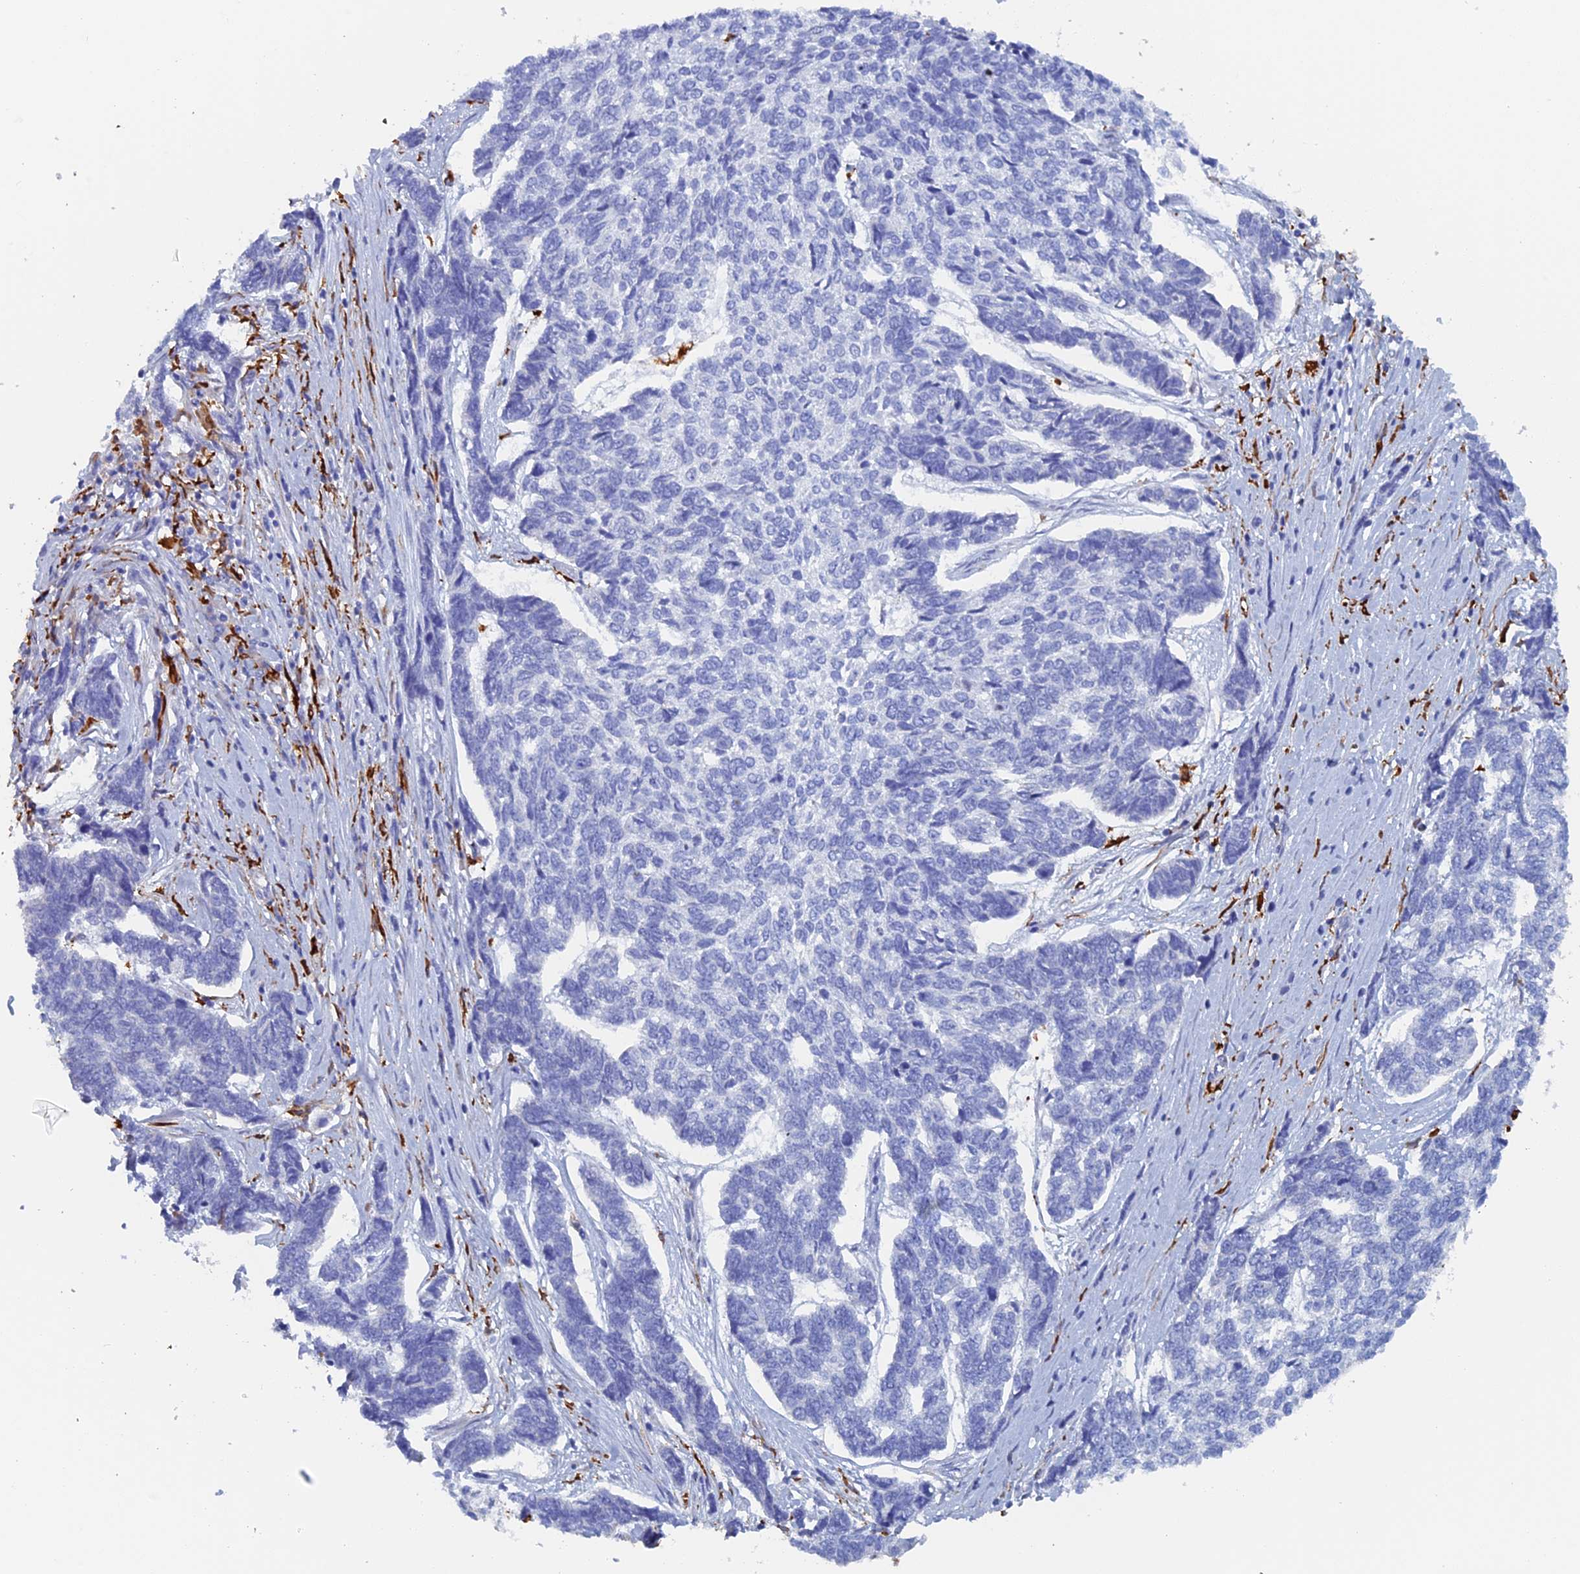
{"staining": {"intensity": "negative", "quantity": "none", "location": "none"}, "tissue": "skin cancer", "cell_type": "Tumor cells", "image_type": "cancer", "snomed": [{"axis": "morphology", "description": "Basal cell carcinoma"}, {"axis": "topography", "description": "Skin"}], "caption": "A high-resolution histopathology image shows immunohistochemistry (IHC) staining of basal cell carcinoma (skin), which reveals no significant positivity in tumor cells.", "gene": "COG7", "patient": {"sex": "female", "age": 65}}